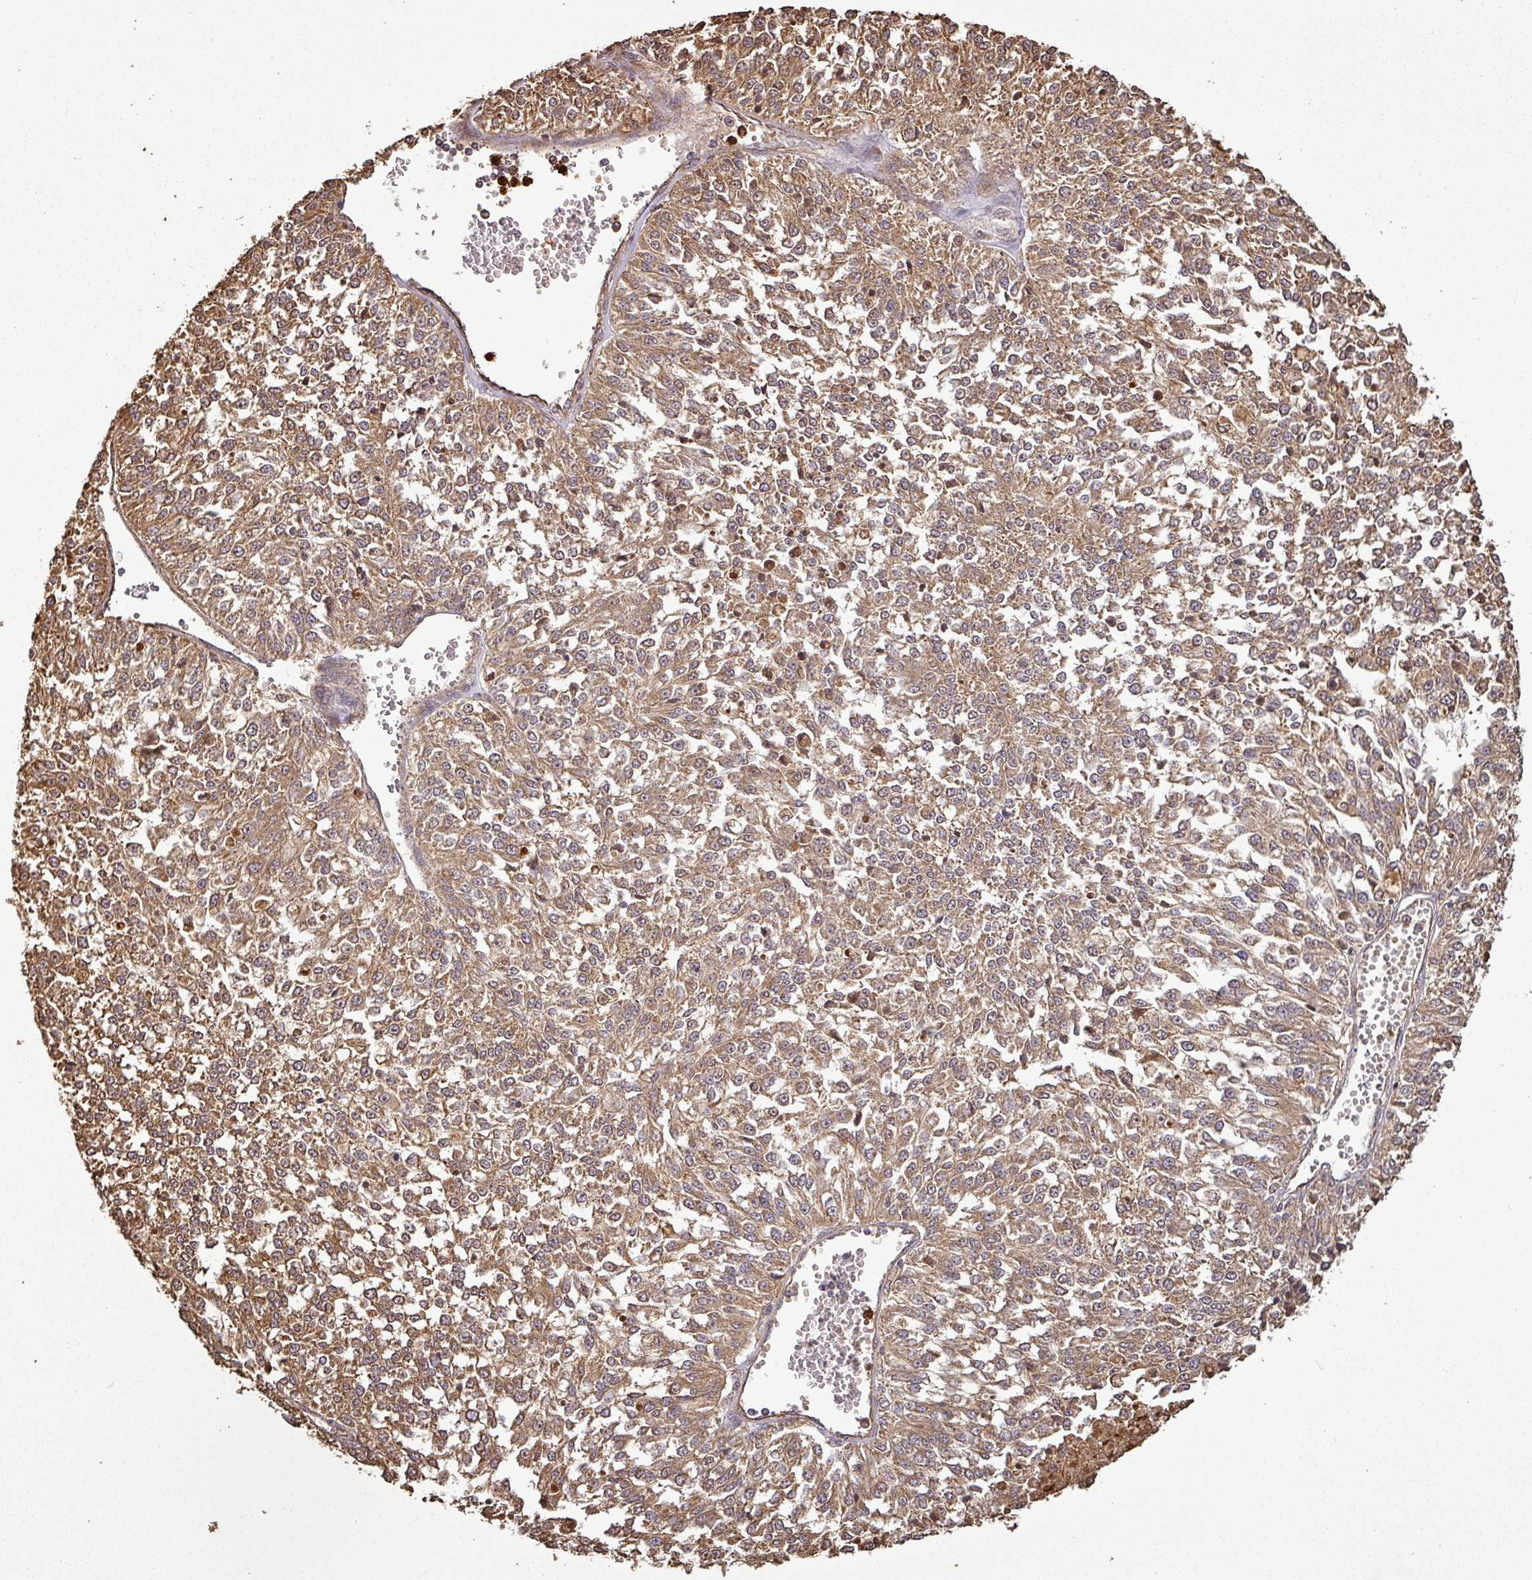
{"staining": {"intensity": "moderate", "quantity": ">75%", "location": "cytoplasmic/membranous"}, "tissue": "melanoma", "cell_type": "Tumor cells", "image_type": "cancer", "snomed": [{"axis": "morphology", "description": "Malignant melanoma, NOS"}, {"axis": "topography", "description": "Skin"}], "caption": "A high-resolution photomicrograph shows immunohistochemistry staining of malignant melanoma, which shows moderate cytoplasmic/membranous staining in approximately >75% of tumor cells.", "gene": "PLEKHM1", "patient": {"sex": "female", "age": 64}}